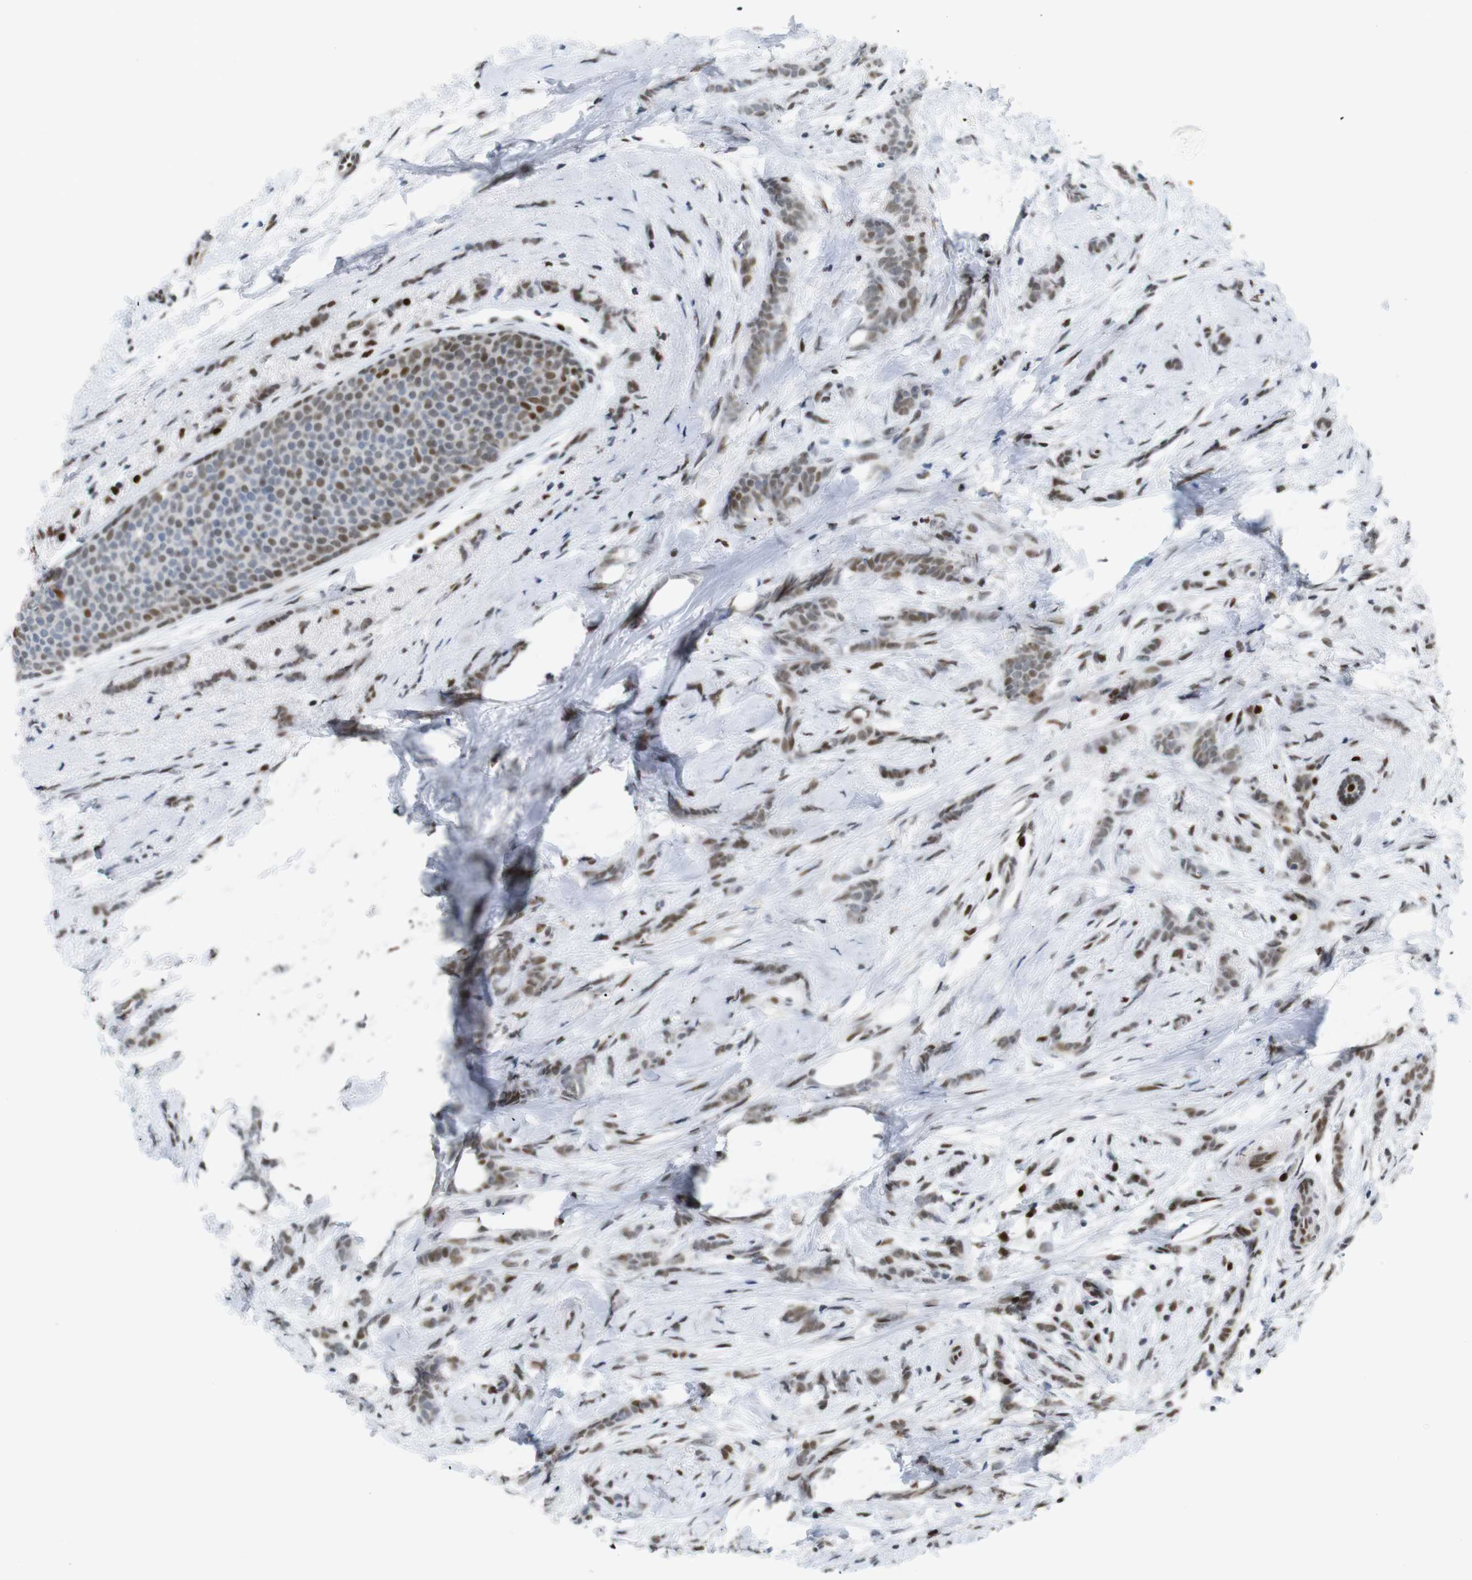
{"staining": {"intensity": "moderate", "quantity": ">75%", "location": "nuclear"}, "tissue": "breast cancer", "cell_type": "Tumor cells", "image_type": "cancer", "snomed": [{"axis": "morphology", "description": "Lobular carcinoma, in situ"}, {"axis": "morphology", "description": "Lobular carcinoma"}, {"axis": "topography", "description": "Breast"}], "caption": "DAB (3,3'-diaminobenzidine) immunohistochemical staining of breast lobular carcinoma in situ shows moderate nuclear protein expression in about >75% of tumor cells. Using DAB (3,3'-diaminobenzidine) (brown) and hematoxylin (blue) stains, captured at high magnification using brightfield microscopy.", "gene": "RIOX2", "patient": {"sex": "female", "age": 41}}